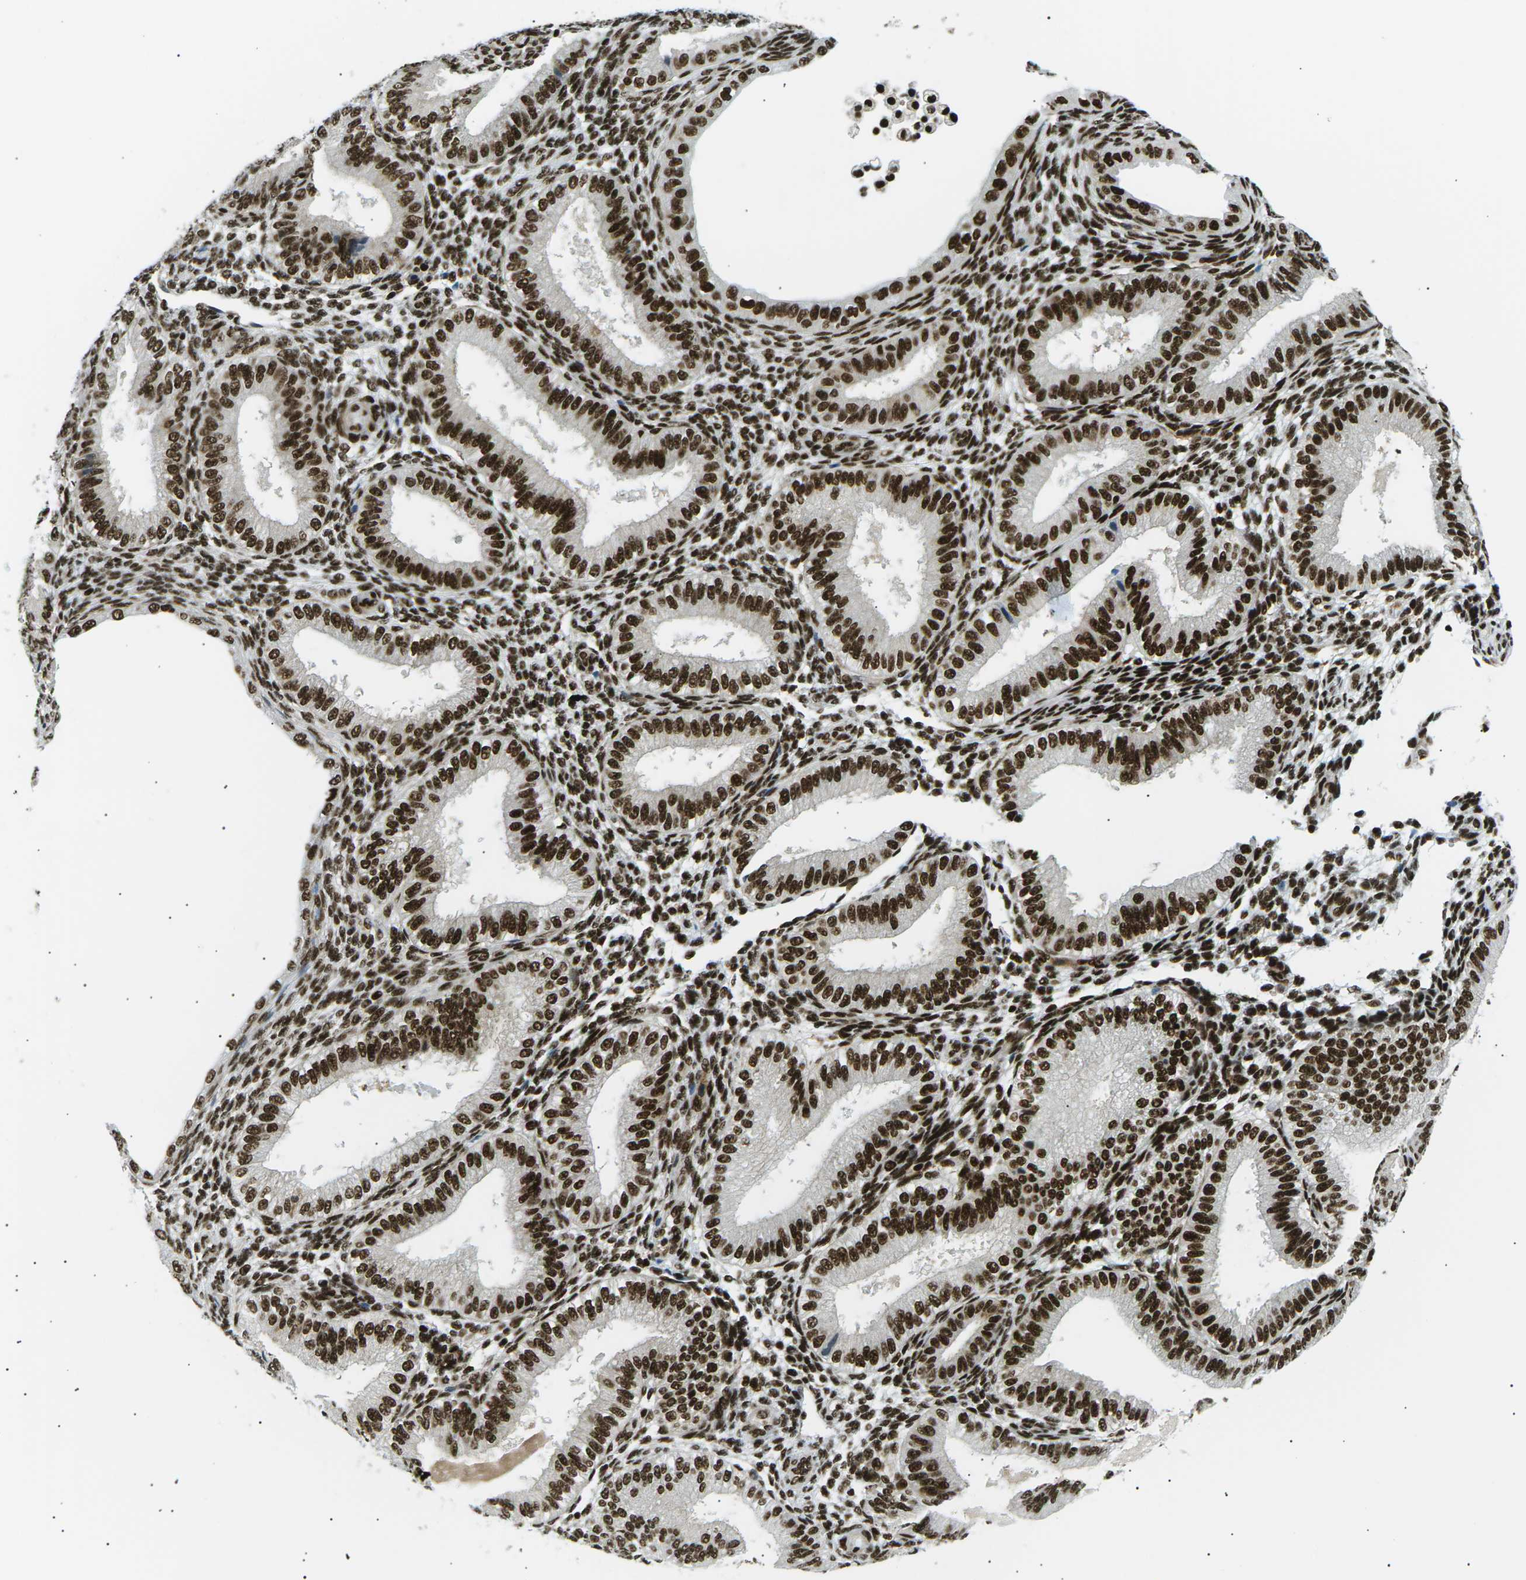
{"staining": {"intensity": "strong", "quantity": "25%-75%", "location": "nuclear"}, "tissue": "endometrium", "cell_type": "Cells in endometrial stroma", "image_type": "normal", "snomed": [{"axis": "morphology", "description": "Normal tissue, NOS"}, {"axis": "topography", "description": "Endometrium"}], "caption": "Cells in endometrial stroma display strong nuclear staining in approximately 25%-75% of cells in normal endometrium. Using DAB (brown) and hematoxylin (blue) stains, captured at high magnification using brightfield microscopy.", "gene": "RPA2", "patient": {"sex": "female", "age": 39}}